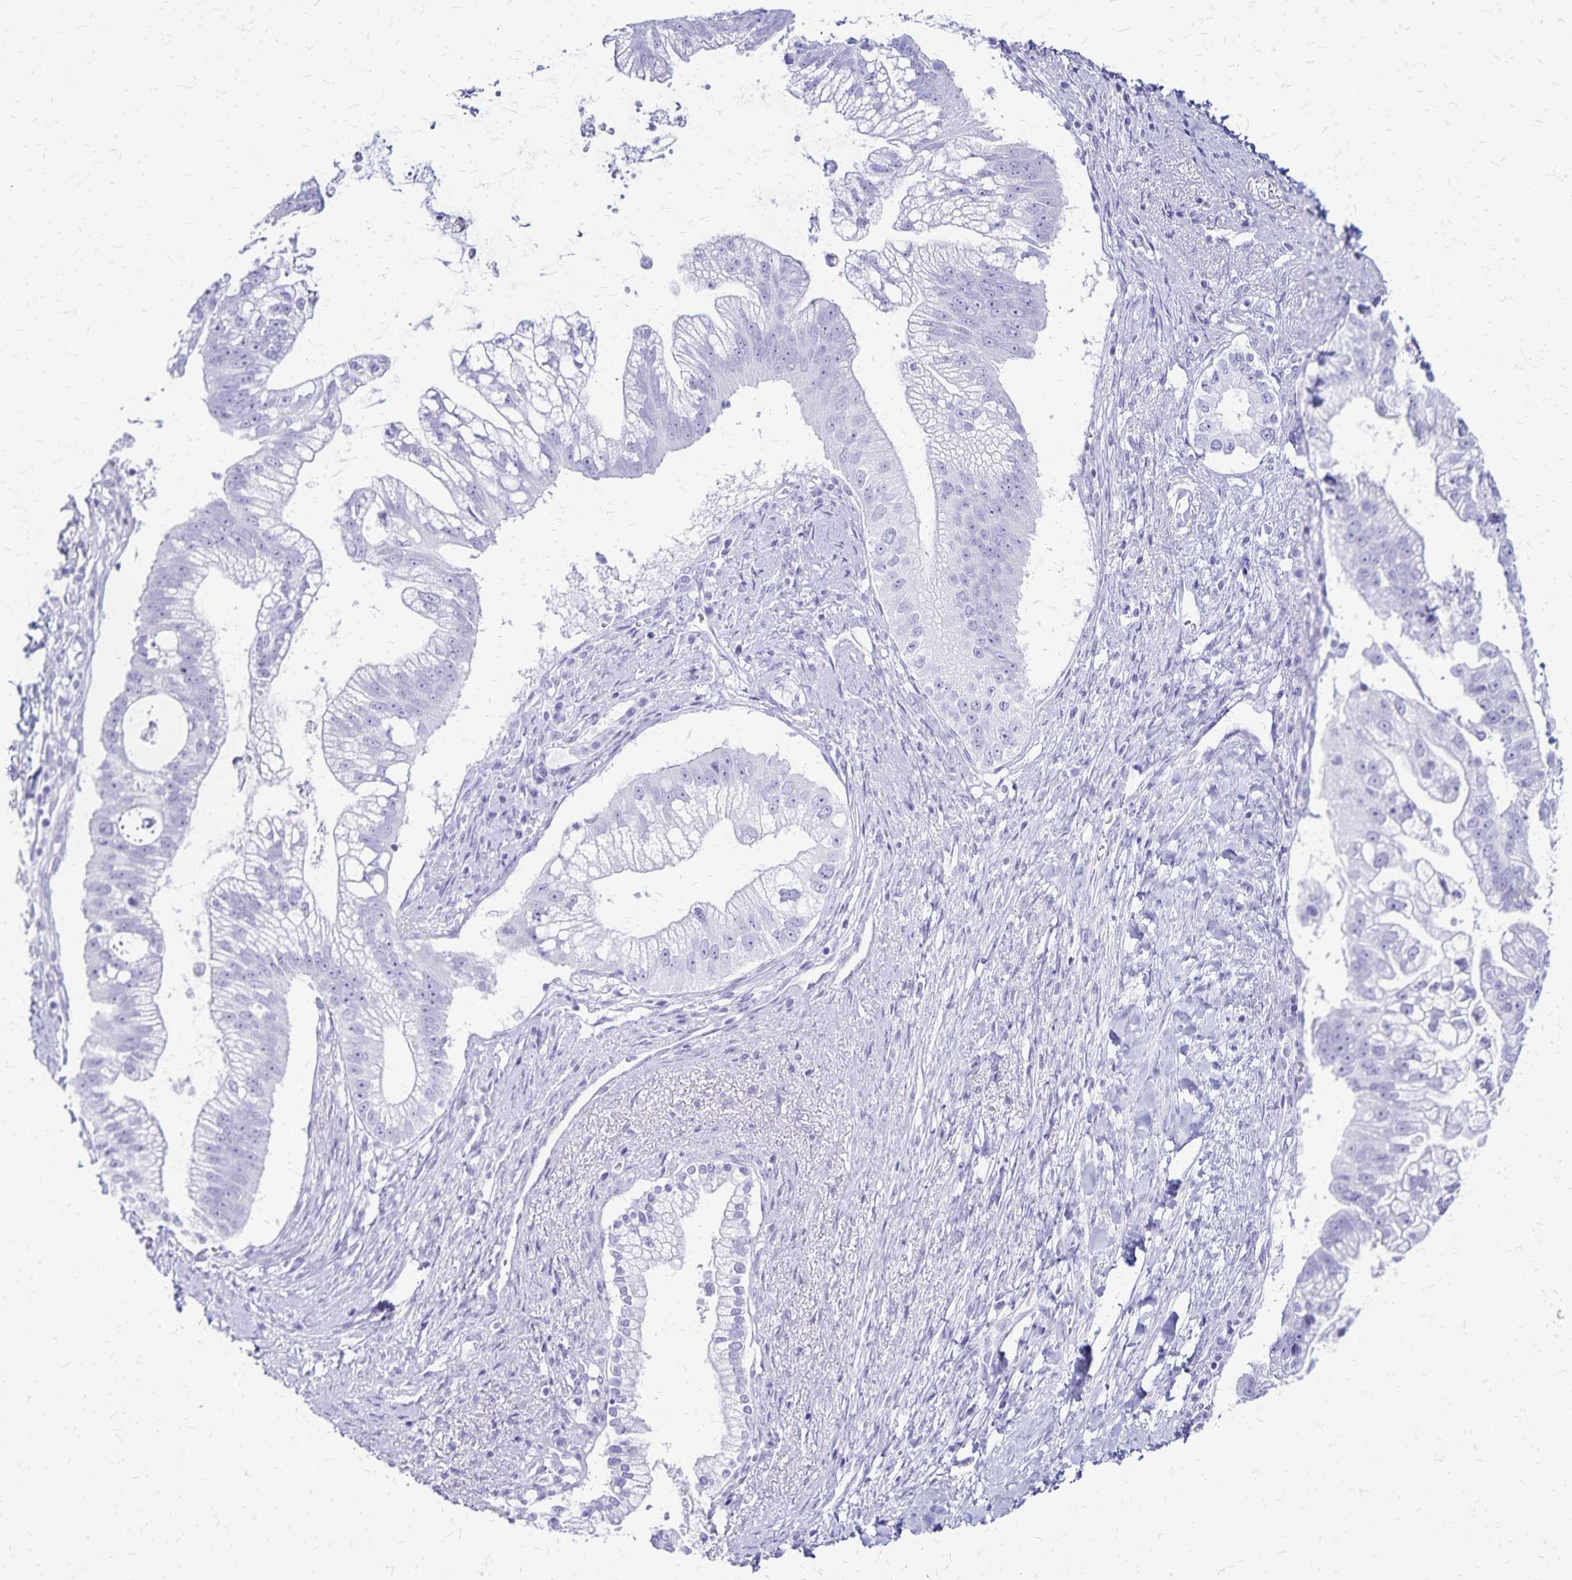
{"staining": {"intensity": "negative", "quantity": "none", "location": "none"}, "tissue": "pancreatic cancer", "cell_type": "Tumor cells", "image_type": "cancer", "snomed": [{"axis": "morphology", "description": "Adenocarcinoma, NOS"}, {"axis": "topography", "description": "Pancreas"}], "caption": "IHC of human pancreatic cancer (adenocarcinoma) shows no staining in tumor cells. The staining is performed using DAB brown chromogen with nuclei counter-stained in using hematoxylin.", "gene": "LIN28B", "patient": {"sex": "male", "age": 70}}